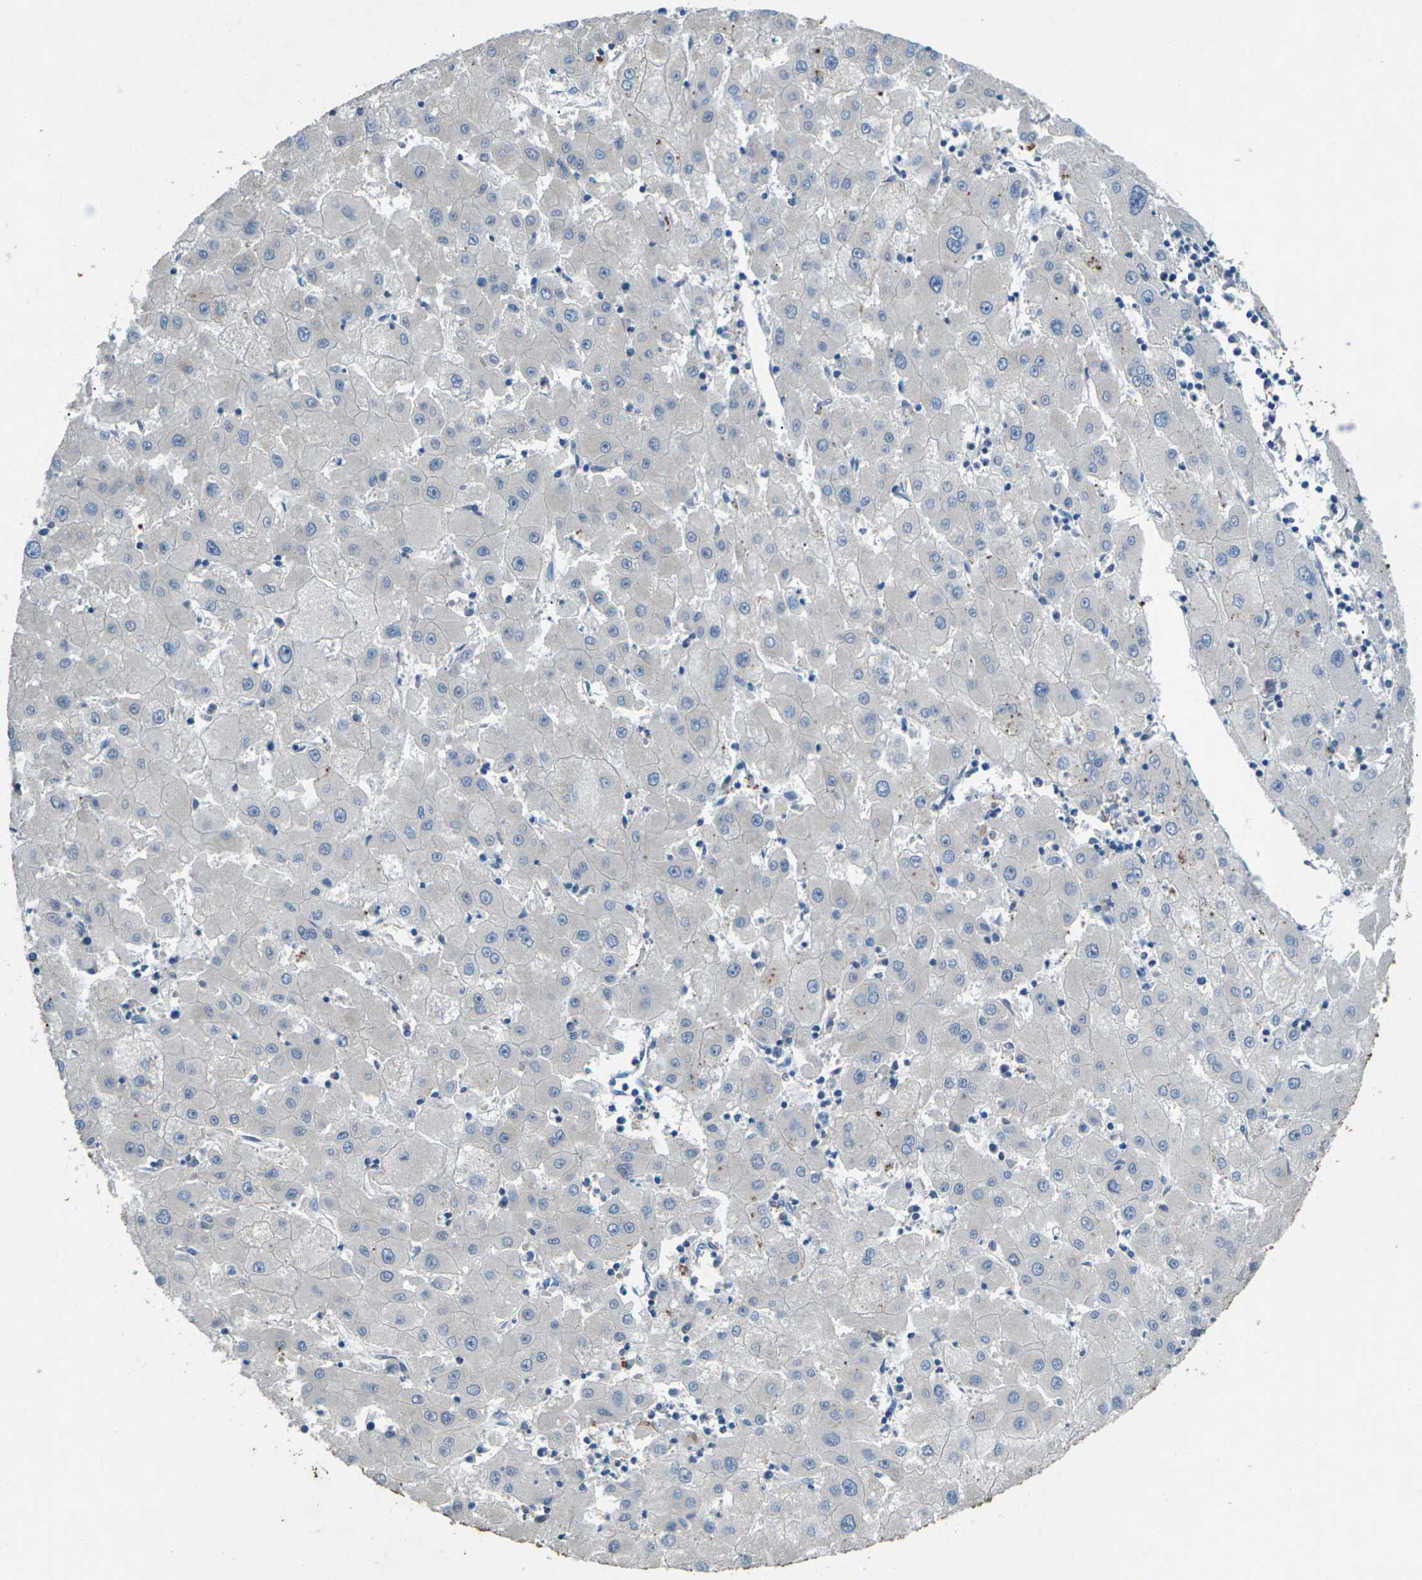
{"staining": {"intensity": "moderate", "quantity": "<25%", "location": "cytoplasmic/membranous"}, "tissue": "liver cancer", "cell_type": "Tumor cells", "image_type": "cancer", "snomed": [{"axis": "morphology", "description": "Carcinoma, Hepatocellular, NOS"}, {"axis": "topography", "description": "Liver"}], "caption": "Moderate cytoplasmic/membranous expression for a protein is present in approximately <25% of tumor cells of liver hepatocellular carcinoma using immunohistochemistry (IHC).", "gene": "SIGLEC14", "patient": {"sex": "male", "age": 72}}